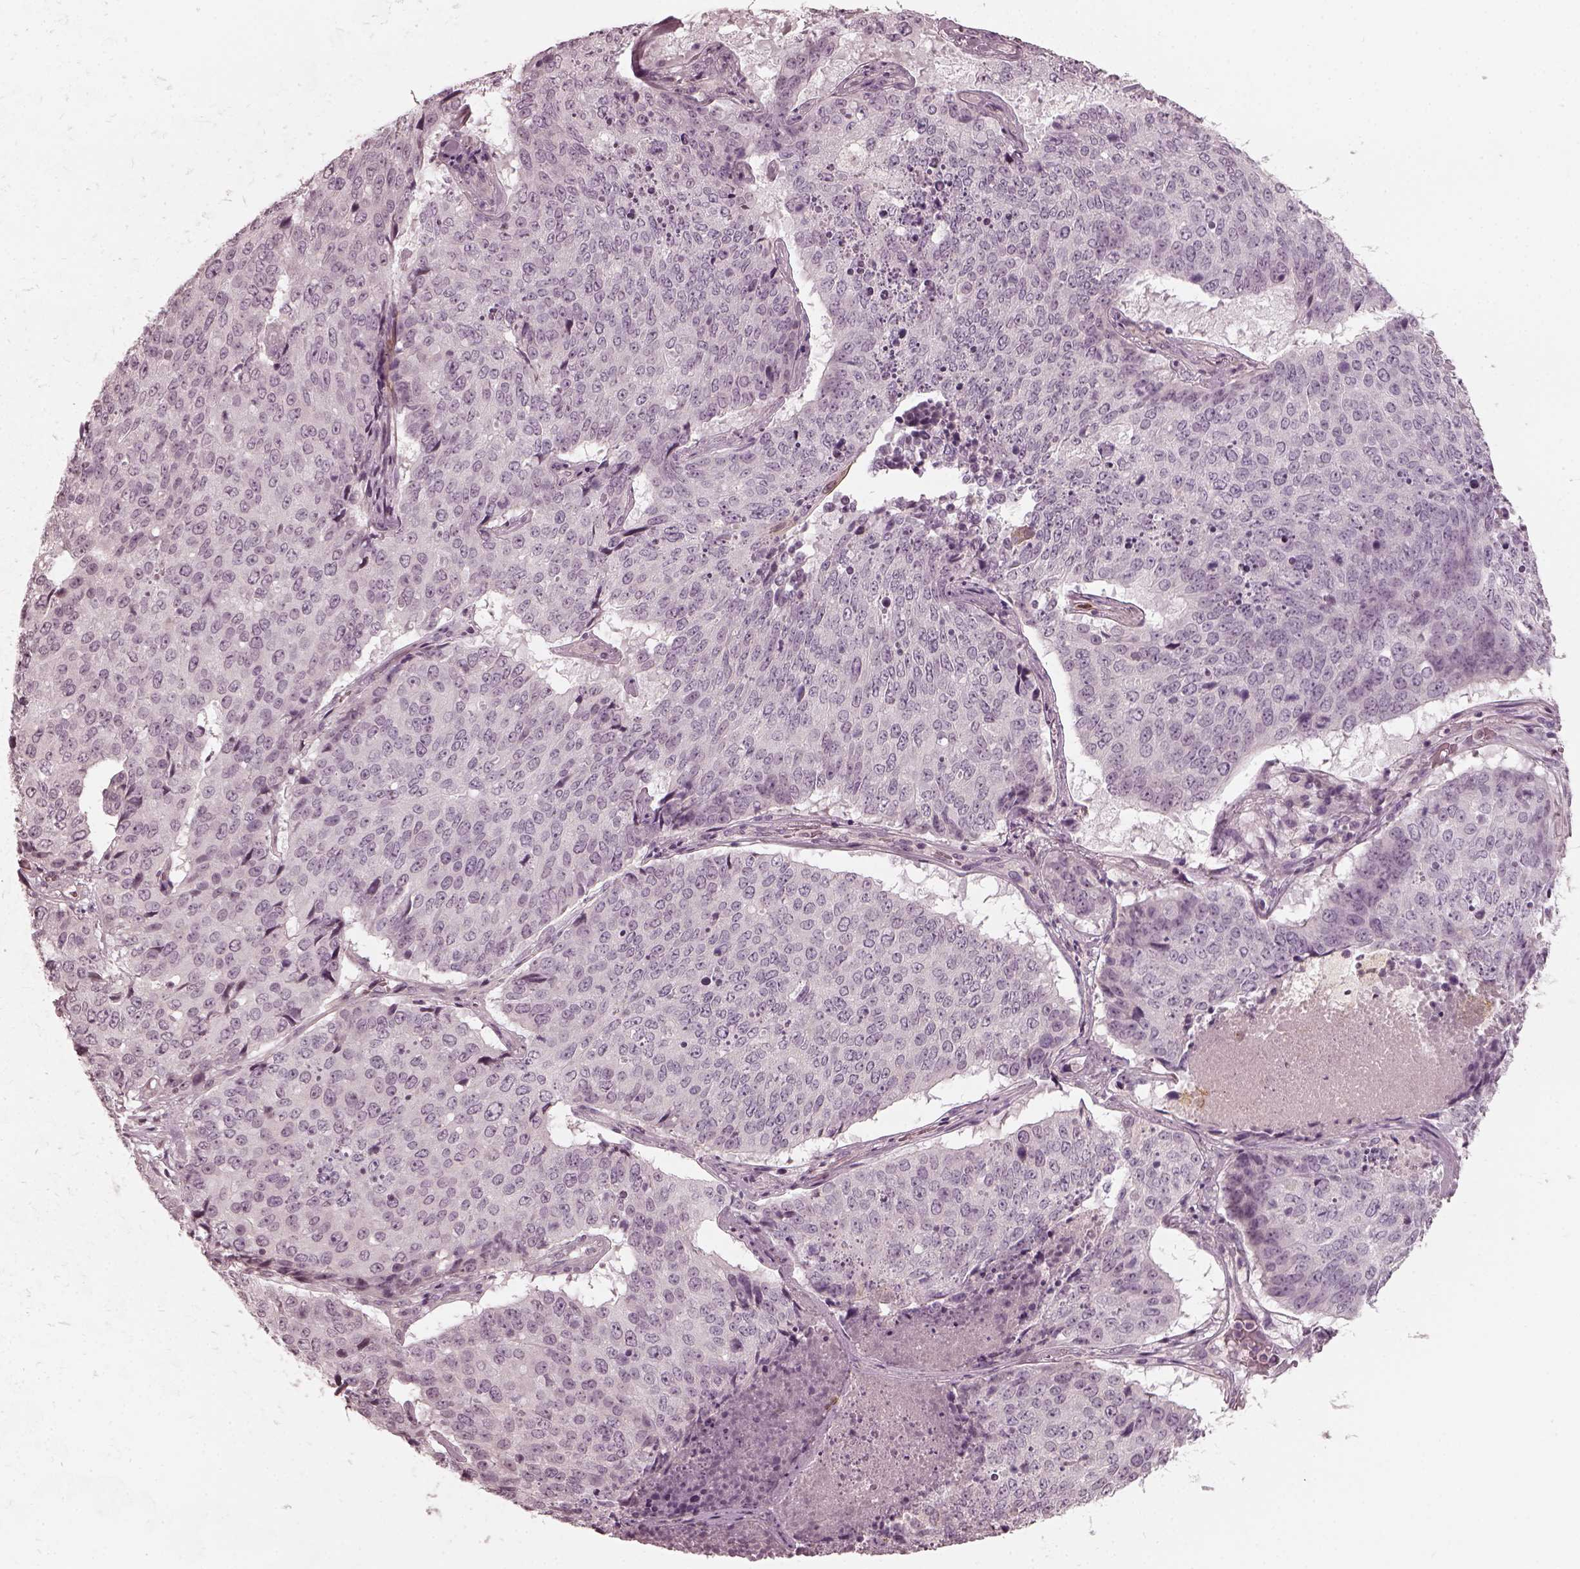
{"staining": {"intensity": "negative", "quantity": "none", "location": "none"}, "tissue": "lung cancer", "cell_type": "Tumor cells", "image_type": "cancer", "snomed": [{"axis": "morphology", "description": "Normal tissue, NOS"}, {"axis": "morphology", "description": "Squamous cell carcinoma, NOS"}, {"axis": "topography", "description": "Bronchus"}, {"axis": "topography", "description": "Lung"}], "caption": "Squamous cell carcinoma (lung) stained for a protein using immunohistochemistry reveals no staining tumor cells.", "gene": "CHIT1", "patient": {"sex": "male", "age": 64}}